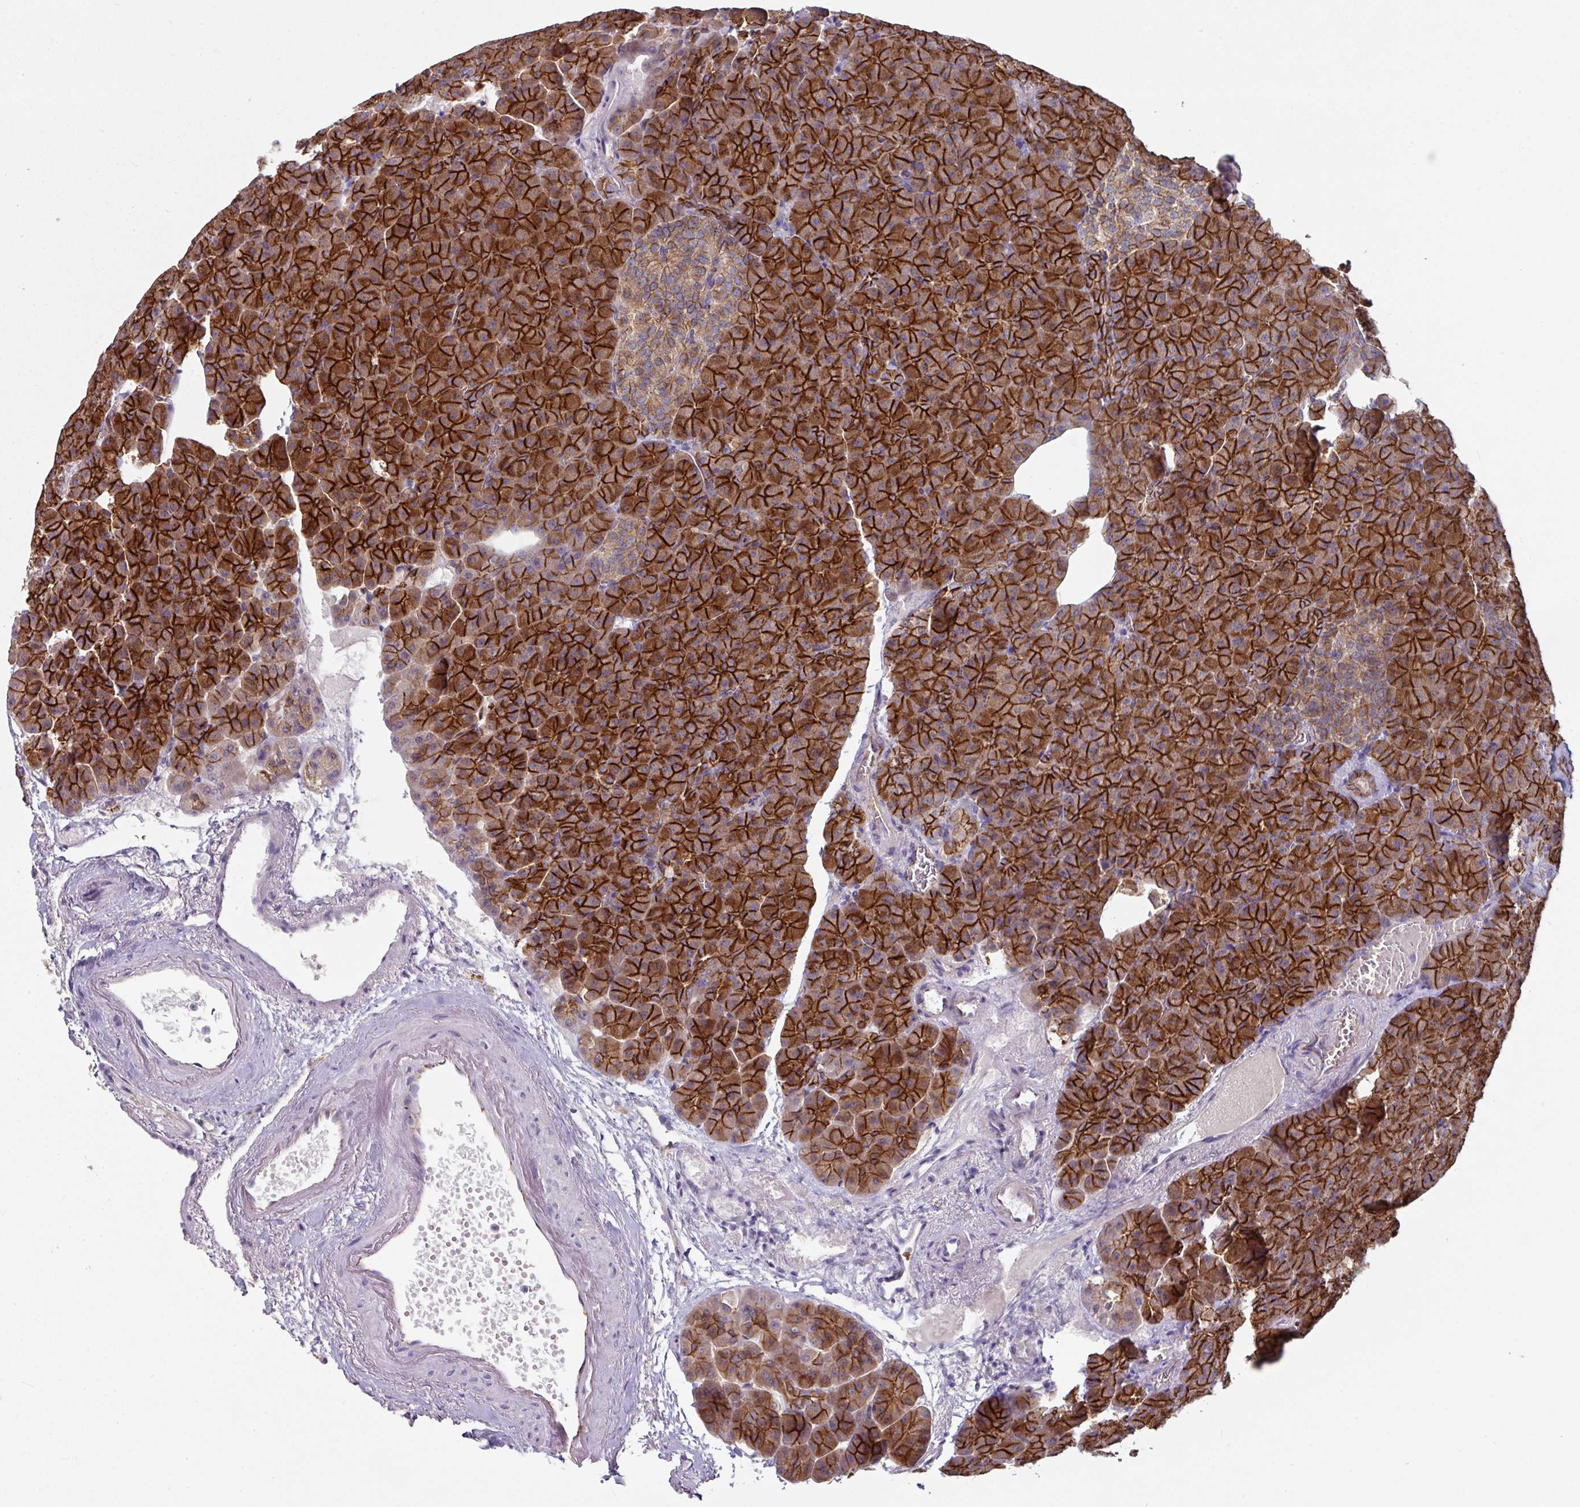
{"staining": {"intensity": "strong", "quantity": ">75%", "location": "cytoplasmic/membranous"}, "tissue": "pancreas", "cell_type": "Exocrine glandular cells", "image_type": "normal", "snomed": [{"axis": "morphology", "description": "Normal tissue, NOS"}, {"axis": "topography", "description": "Pancreas"}], "caption": "An immunohistochemistry photomicrograph of normal tissue is shown. Protein staining in brown highlights strong cytoplasmic/membranous positivity in pancreas within exocrine glandular cells. Immunohistochemistry (ihc) stains the protein of interest in brown and the nuclei are stained blue.", "gene": "JUP", "patient": {"sex": "female", "age": 74}}